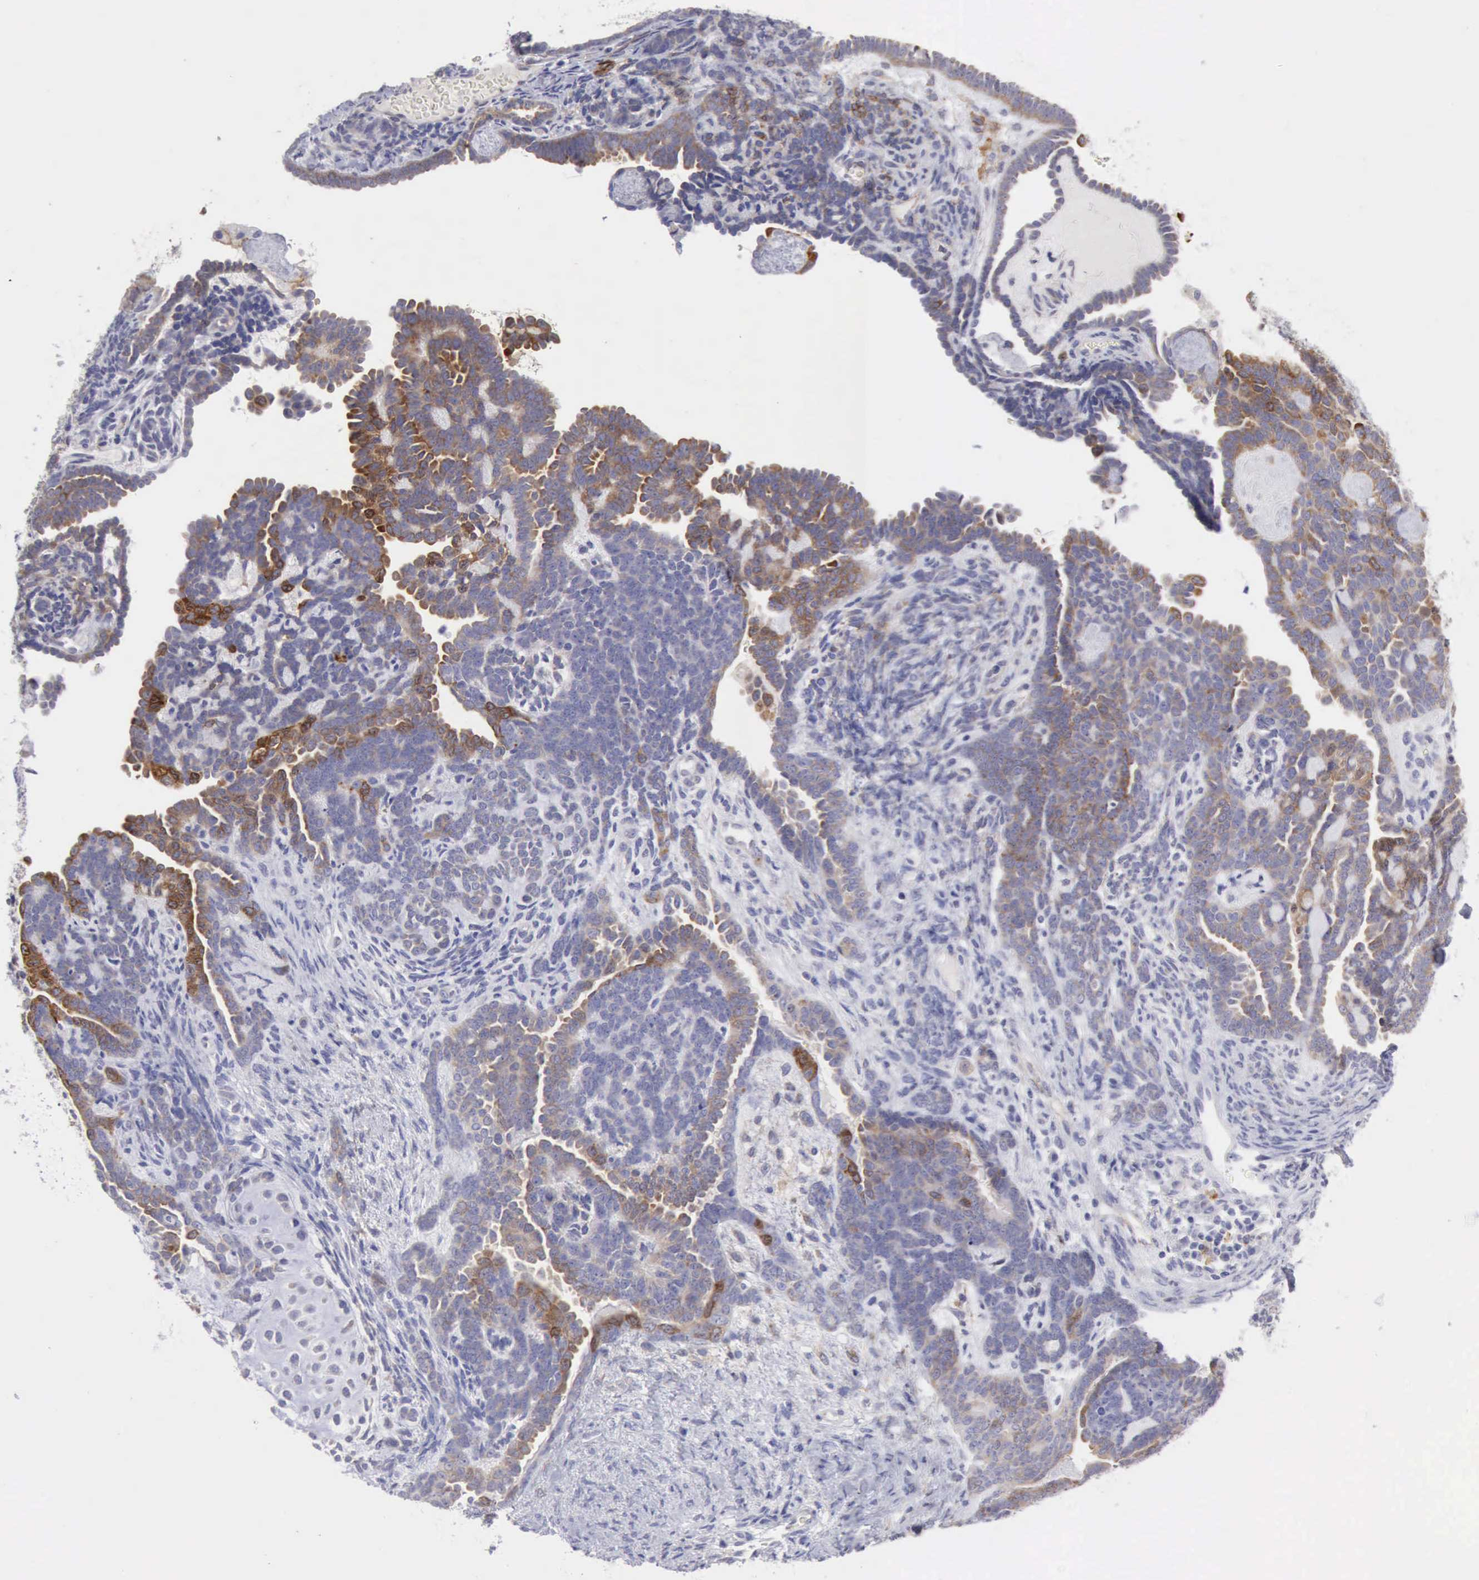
{"staining": {"intensity": "moderate", "quantity": "25%-75%", "location": "cytoplasmic/membranous"}, "tissue": "endometrial cancer", "cell_type": "Tumor cells", "image_type": "cancer", "snomed": [{"axis": "morphology", "description": "Neoplasm, malignant, NOS"}, {"axis": "topography", "description": "Endometrium"}], "caption": "High-magnification brightfield microscopy of endometrial cancer stained with DAB (brown) and counterstained with hematoxylin (blue). tumor cells exhibit moderate cytoplasmic/membranous staining is seen in approximately25%-75% of cells.", "gene": "TFRC", "patient": {"sex": "female", "age": 74}}